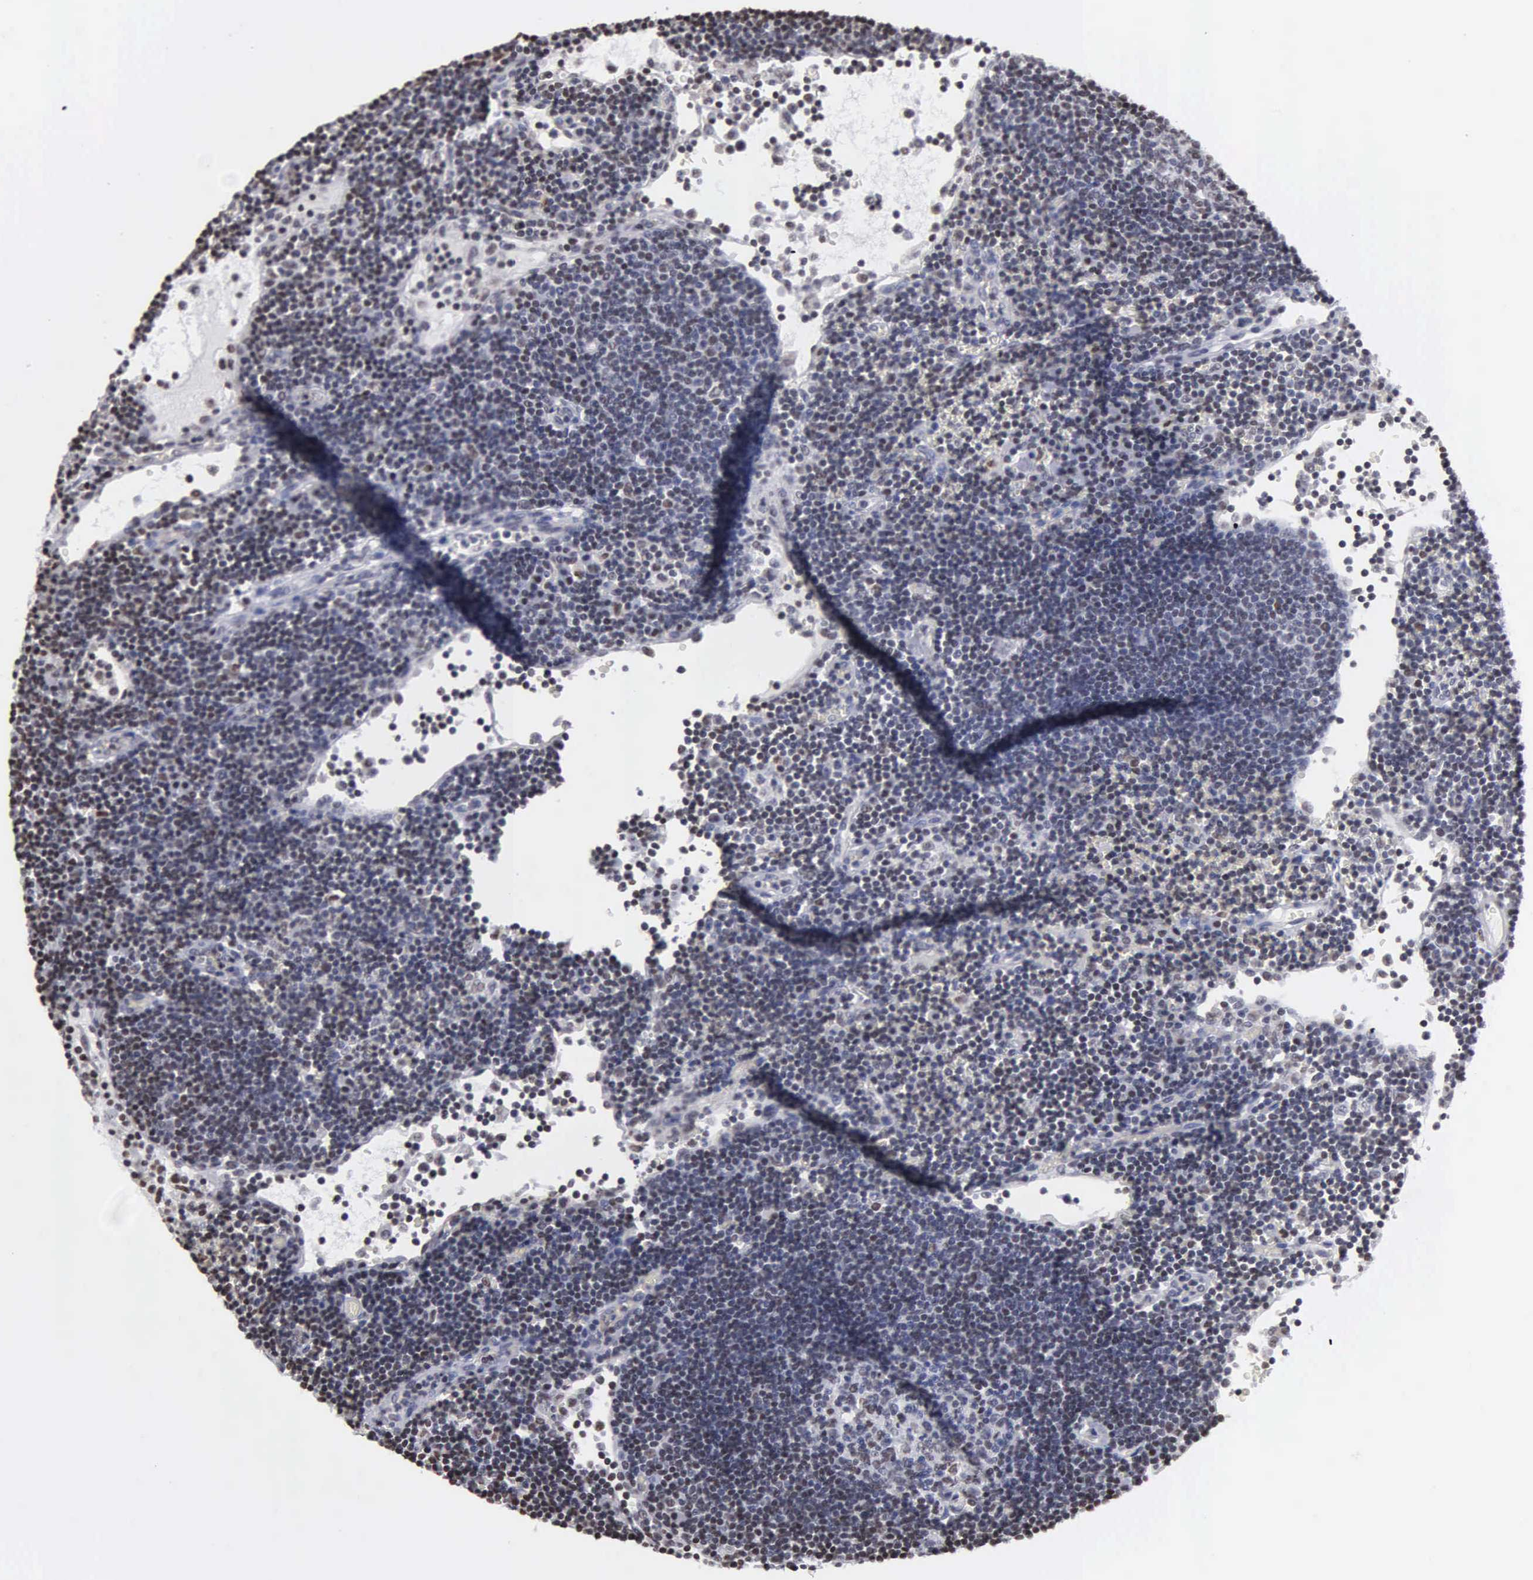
{"staining": {"intensity": "moderate", "quantity": "25%-75%", "location": "nuclear"}, "tissue": "lymph node", "cell_type": "Germinal center cells", "image_type": "normal", "snomed": [{"axis": "morphology", "description": "Normal tissue, NOS"}, {"axis": "topography", "description": "Lymph node"}], "caption": "Lymph node was stained to show a protein in brown. There is medium levels of moderate nuclear expression in about 25%-75% of germinal center cells.", "gene": "CCNG1", "patient": {"sex": "male", "age": 54}}